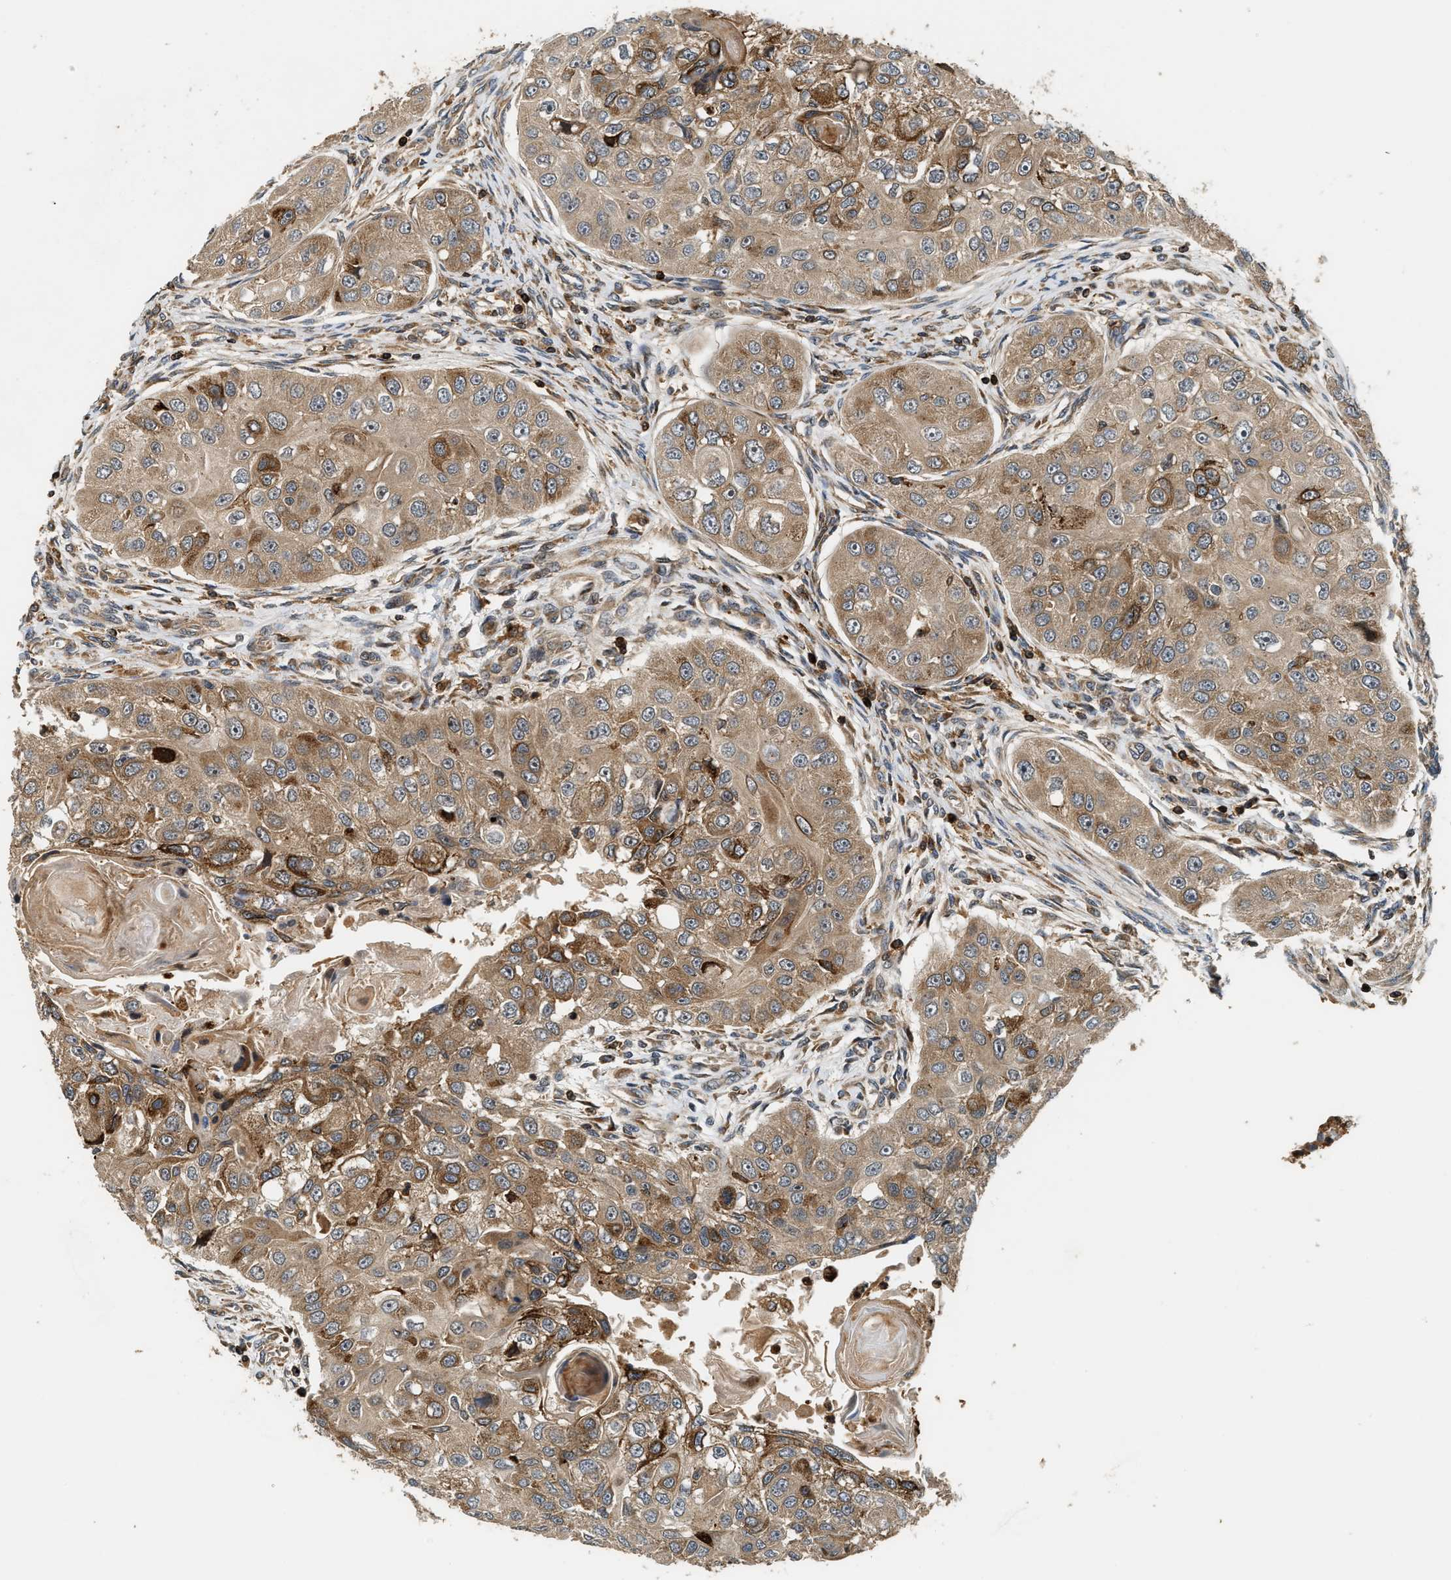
{"staining": {"intensity": "moderate", "quantity": ">75%", "location": "cytoplasmic/membranous"}, "tissue": "head and neck cancer", "cell_type": "Tumor cells", "image_type": "cancer", "snomed": [{"axis": "morphology", "description": "Normal tissue, NOS"}, {"axis": "morphology", "description": "Squamous cell carcinoma, NOS"}, {"axis": "topography", "description": "Skeletal muscle"}, {"axis": "topography", "description": "Head-Neck"}], "caption": "Squamous cell carcinoma (head and neck) tissue displays moderate cytoplasmic/membranous expression in approximately >75% of tumor cells", "gene": "SNX5", "patient": {"sex": "male", "age": 51}}